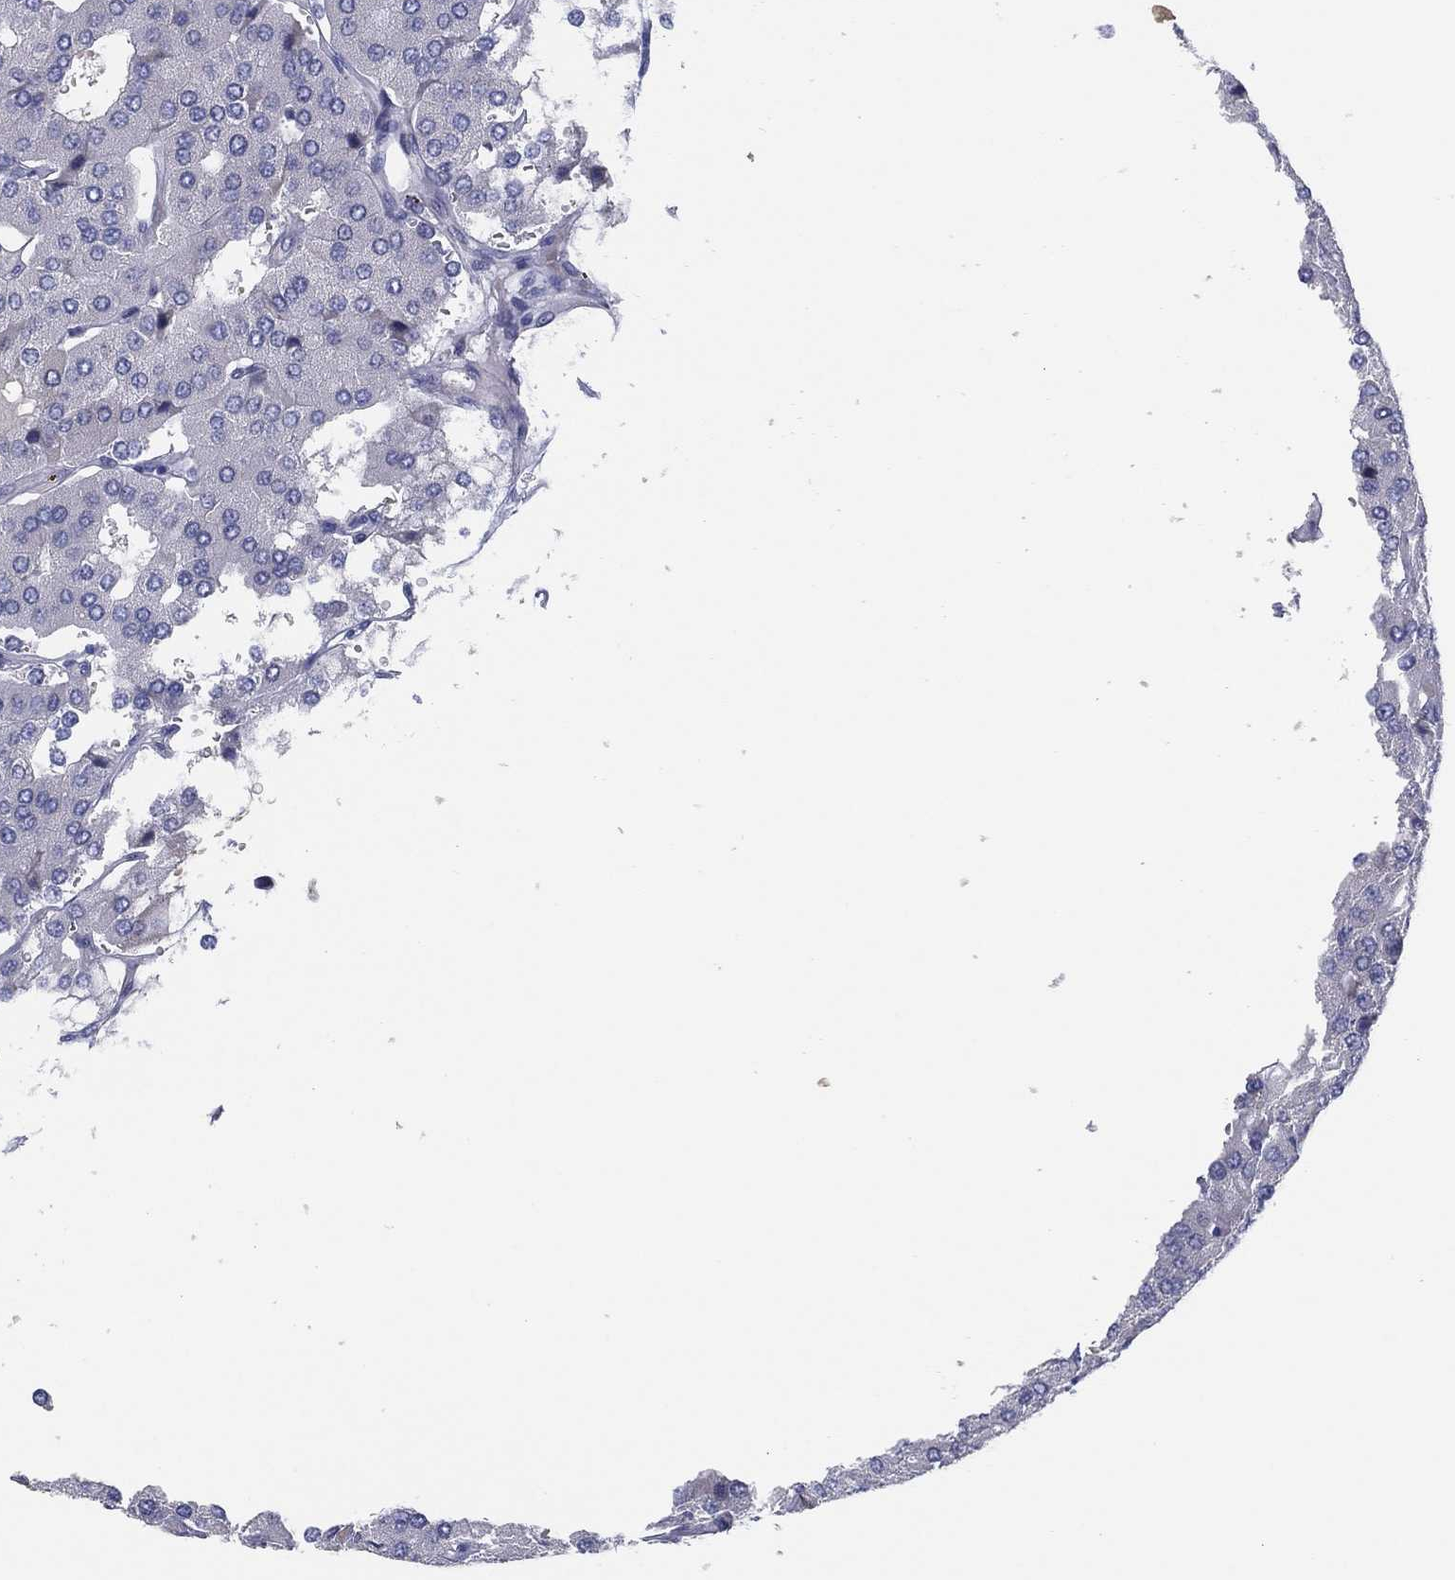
{"staining": {"intensity": "negative", "quantity": "none", "location": "none"}, "tissue": "parathyroid gland", "cell_type": "Glandular cells", "image_type": "normal", "snomed": [{"axis": "morphology", "description": "Normal tissue, NOS"}, {"axis": "morphology", "description": "Adenoma, NOS"}, {"axis": "topography", "description": "Parathyroid gland"}], "caption": "Immunohistochemistry (IHC) micrograph of normal parathyroid gland: parathyroid gland stained with DAB (3,3'-diaminobenzidine) reveals no significant protein positivity in glandular cells. (Brightfield microscopy of DAB immunohistochemistry at high magnification).", "gene": "HEATR4", "patient": {"sex": "female", "age": 86}}